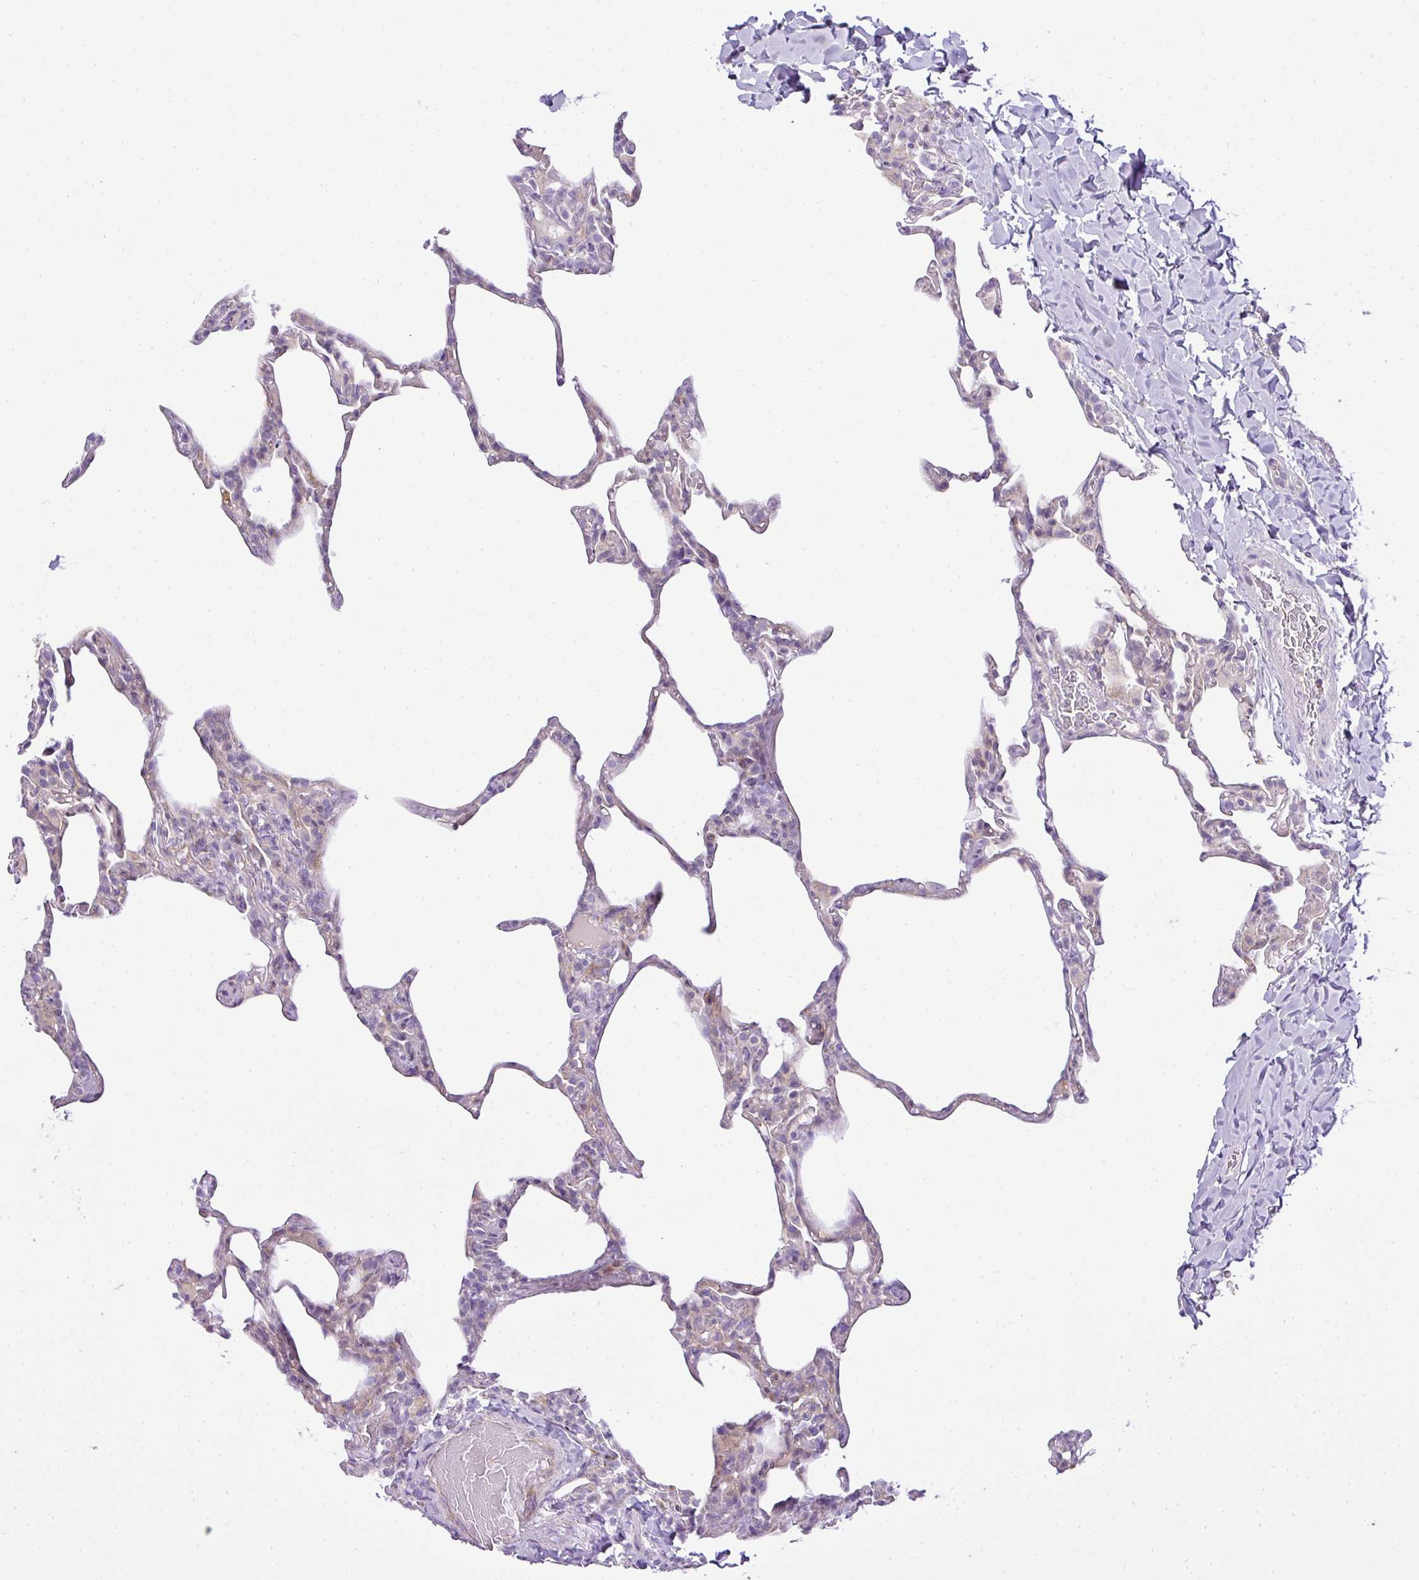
{"staining": {"intensity": "negative", "quantity": "none", "location": "none"}, "tissue": "lung", "cell_type": "Alveolar cells", "image_type": "normal", "snomed": [{"axis": "morphology", "description": "Normal tissue, NOS"}, {"axis": "topography", "description": "Lung"}], "caption": "High power microscopy histopathology image of an immunohistochemistry micrograph of benign lung, revealing no significant positivity in alveolar cells. Nuclei are stained in blue.", "gene": "HOXC13", "patient": {"sex": "male", "age": 20}}